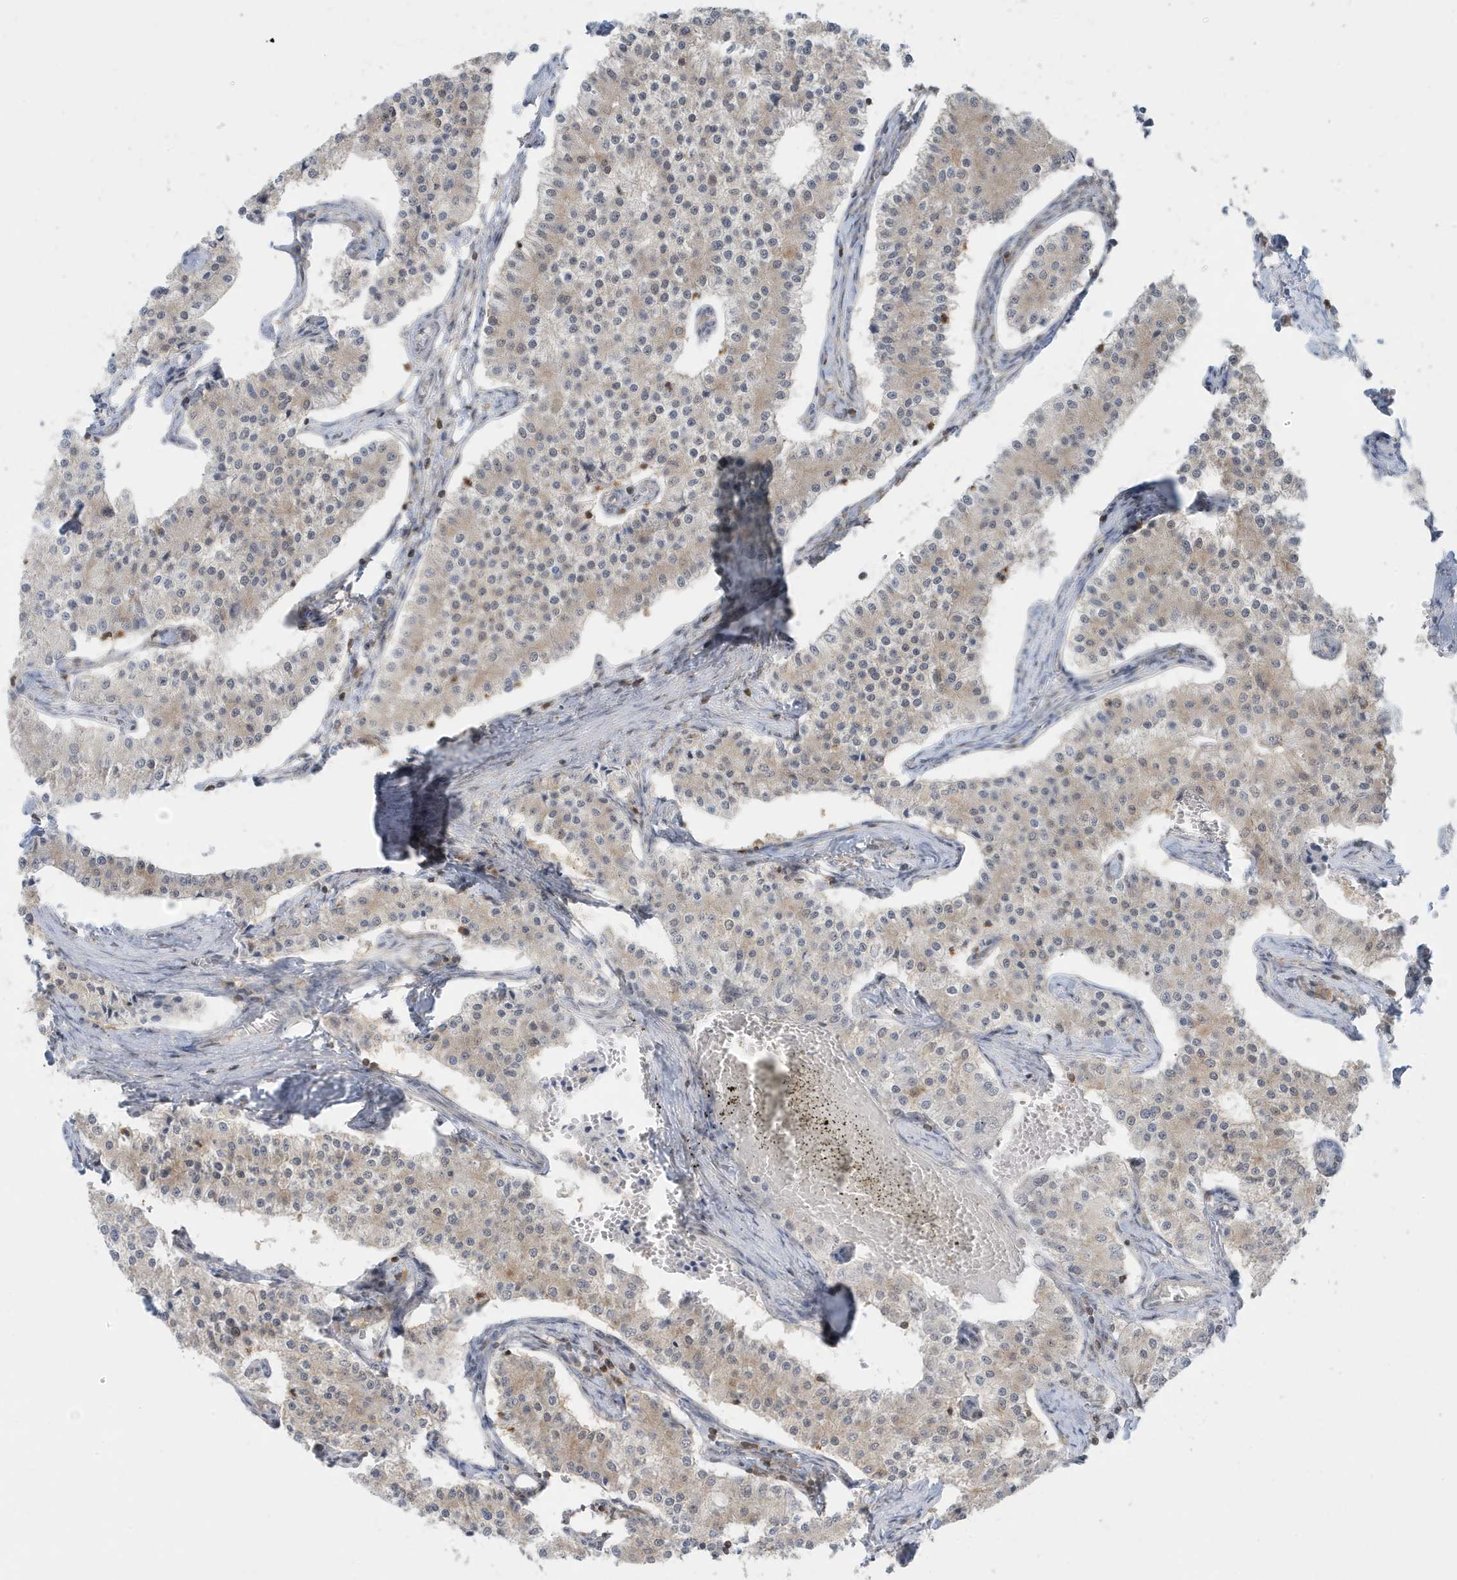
{"staining": {"intensity": "weak", "quantity": "<25%", "location": "cytoplasmic/membranous"}, "tissue": "carcinoid", "cell_type": "Tumor cells", "image_type": "cancer", "snomed": [{"axis": "morphology", "description": "Carcinoid, malignant, NOS"}, {"axis": "topography", "description": "Colon"}], "caption": "An image of carcinoid stained for a protein demonstrates no brown staining in tumor cells. (Brightfield microscopy of DAB (3,3'-diaminobenzidine) immunohistochemistry (IHC) at high magnification).", "gene": "OGA", "patient": {"sex": "female", "age": 52}}